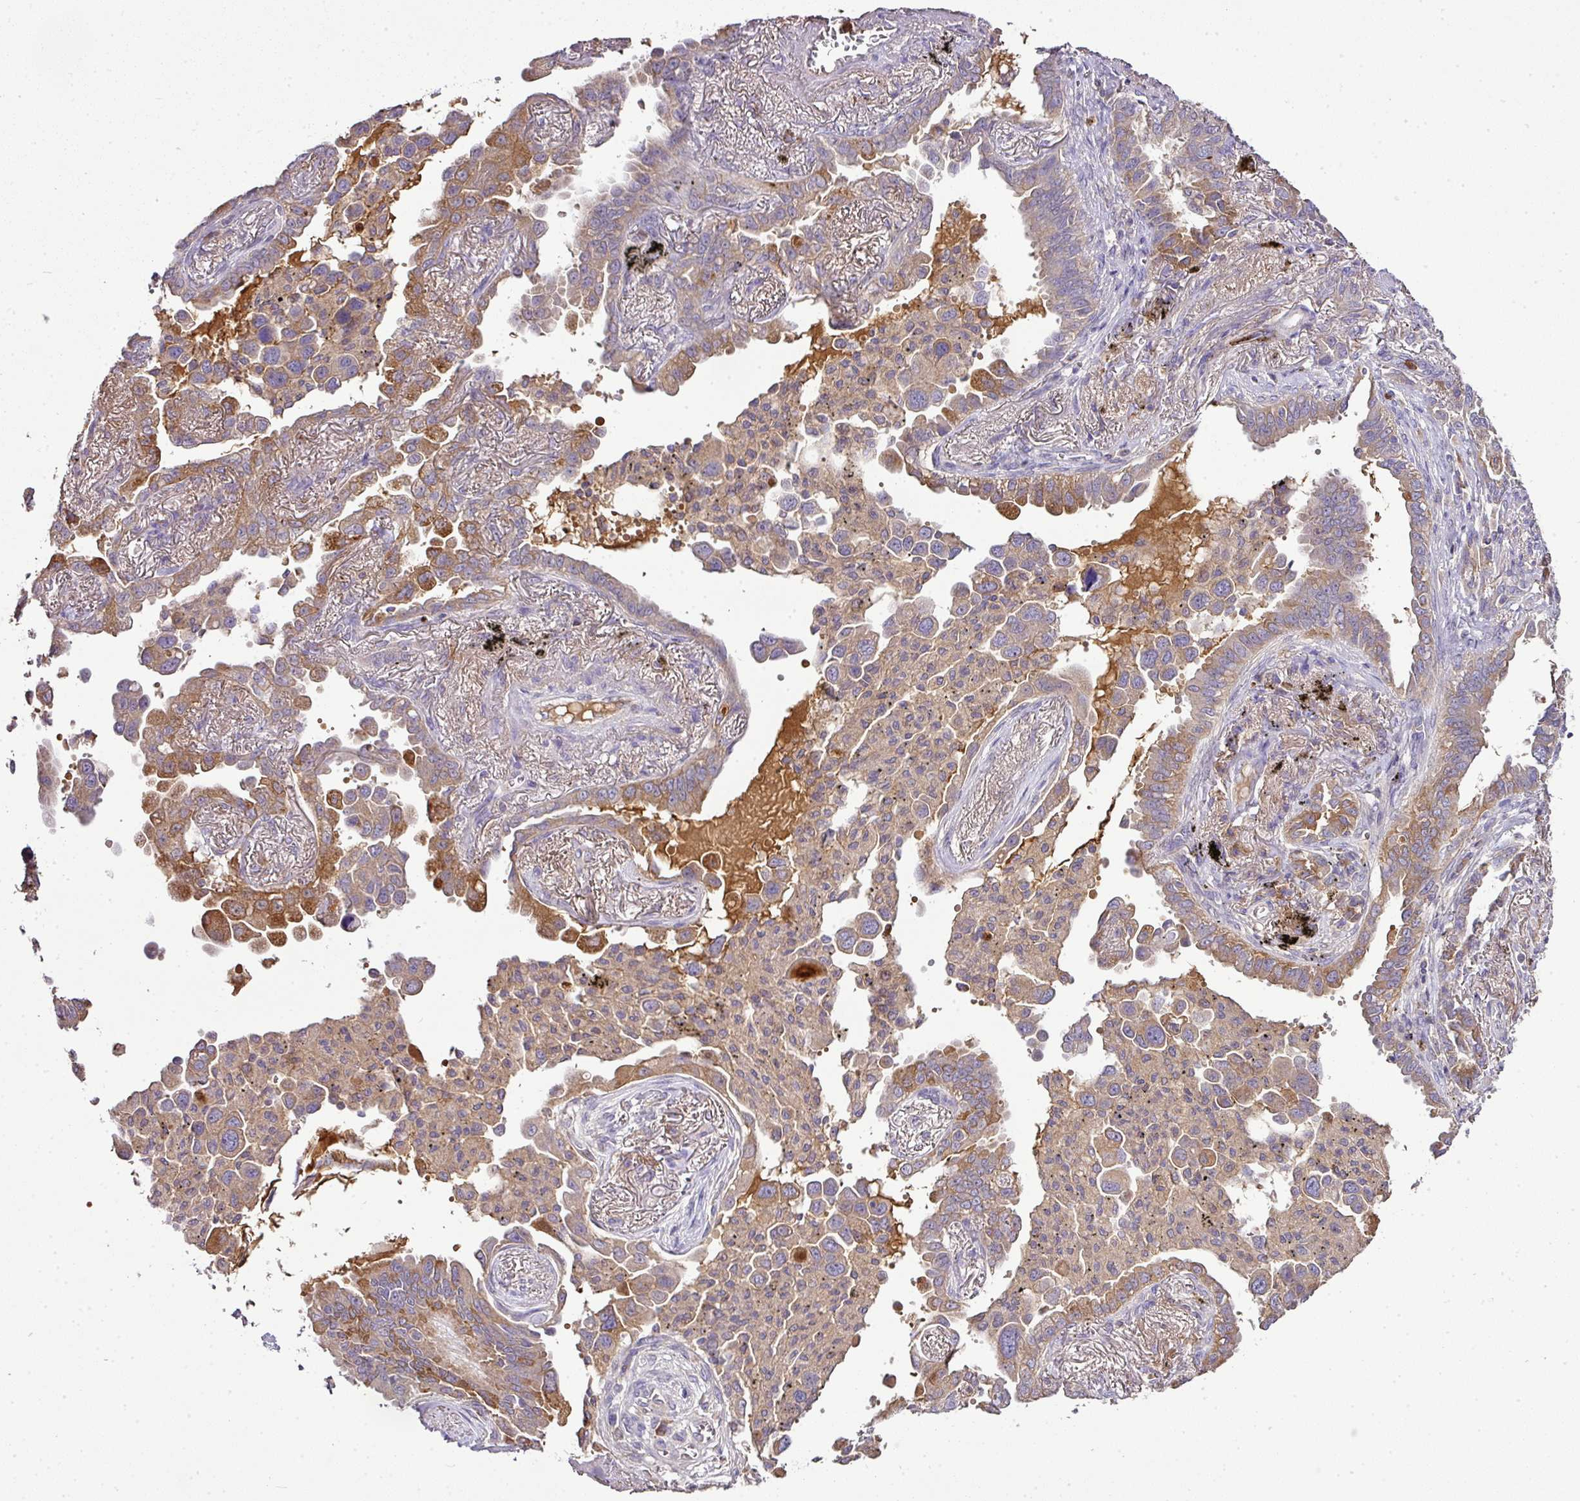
{"staining": {"intensity": "moderate", "quantity": ">75%", "location": "cytoplasmic/membranous"}, "tissue": "lung cancer", "cell_type": "Tumor cells", "image_type": "cancer", "snomed": [{"axis": "morphology", "description": "Adenocarcinoma, NOS"}, {"axis": "topography", "description": "Lung"}], "caption": "A histopathology image of human lung cancer stained for a protein reveals moderate cytoplasmic/membranous brown staining in tumor cells.", "gene": "CAB39L", "patient": {"sex": "male", "age": 67}}